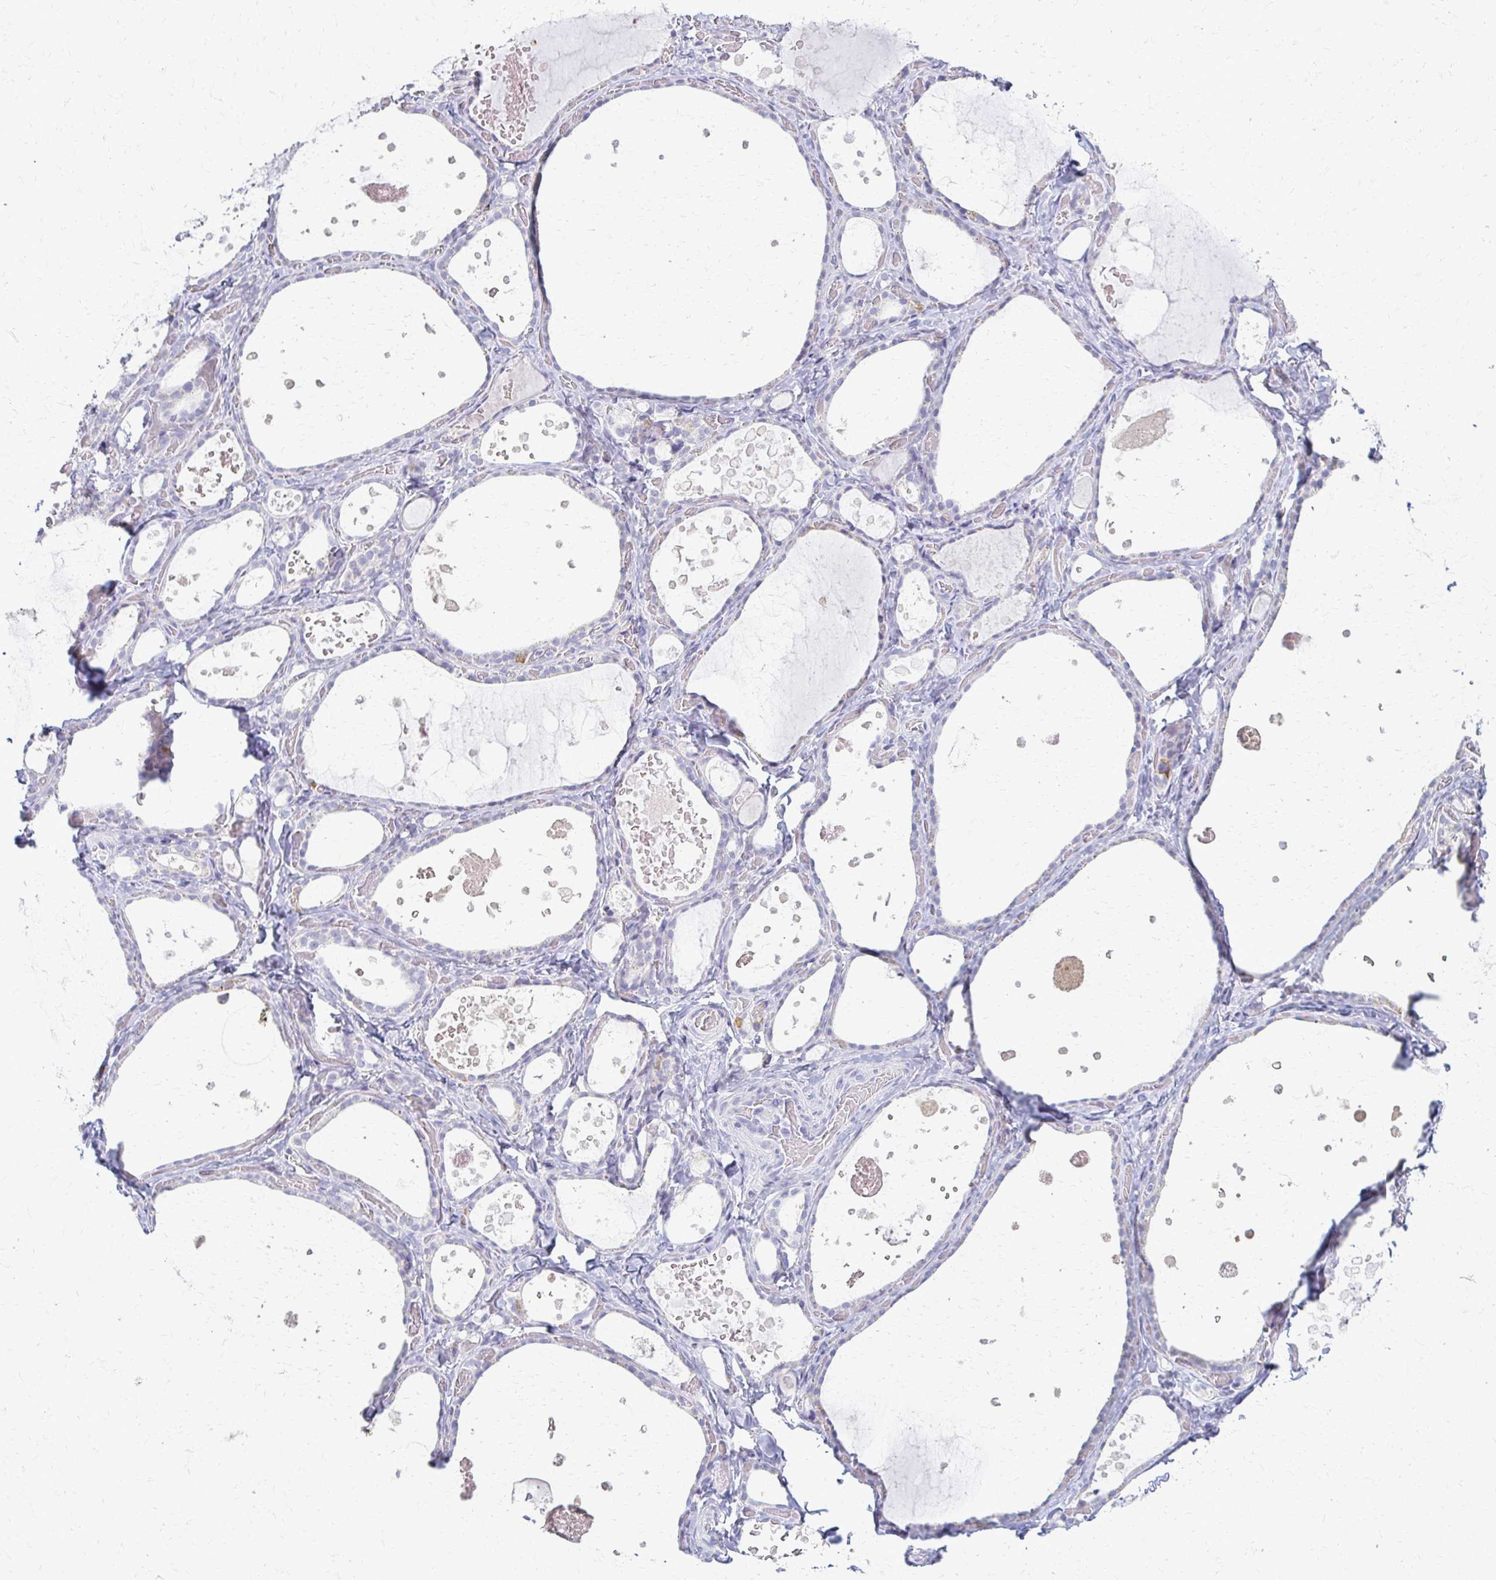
{"staining": {"intensity": "negative", "quantity": "none", "location": "none"}, "tissue": "thyroid gland", "cell_type": "Glandular cells", "image_type": "normal", "snomed": [{"axis": "morphology", "description": "Normal tissue, NOS"}, {"axis": "topography", "description": "Thyroid gland"}], "caption": "Protein analysis of benign thyroid gland exhibits no significant positivity in glandular cells. Brightfield microscopy of immunohistochemistry (IHC) stained with DAB (brown) and hematoxylin (blue), captured at high magnification.", "gene": "FCGR2A", "patient": {"sex": "female", "age": 56}}